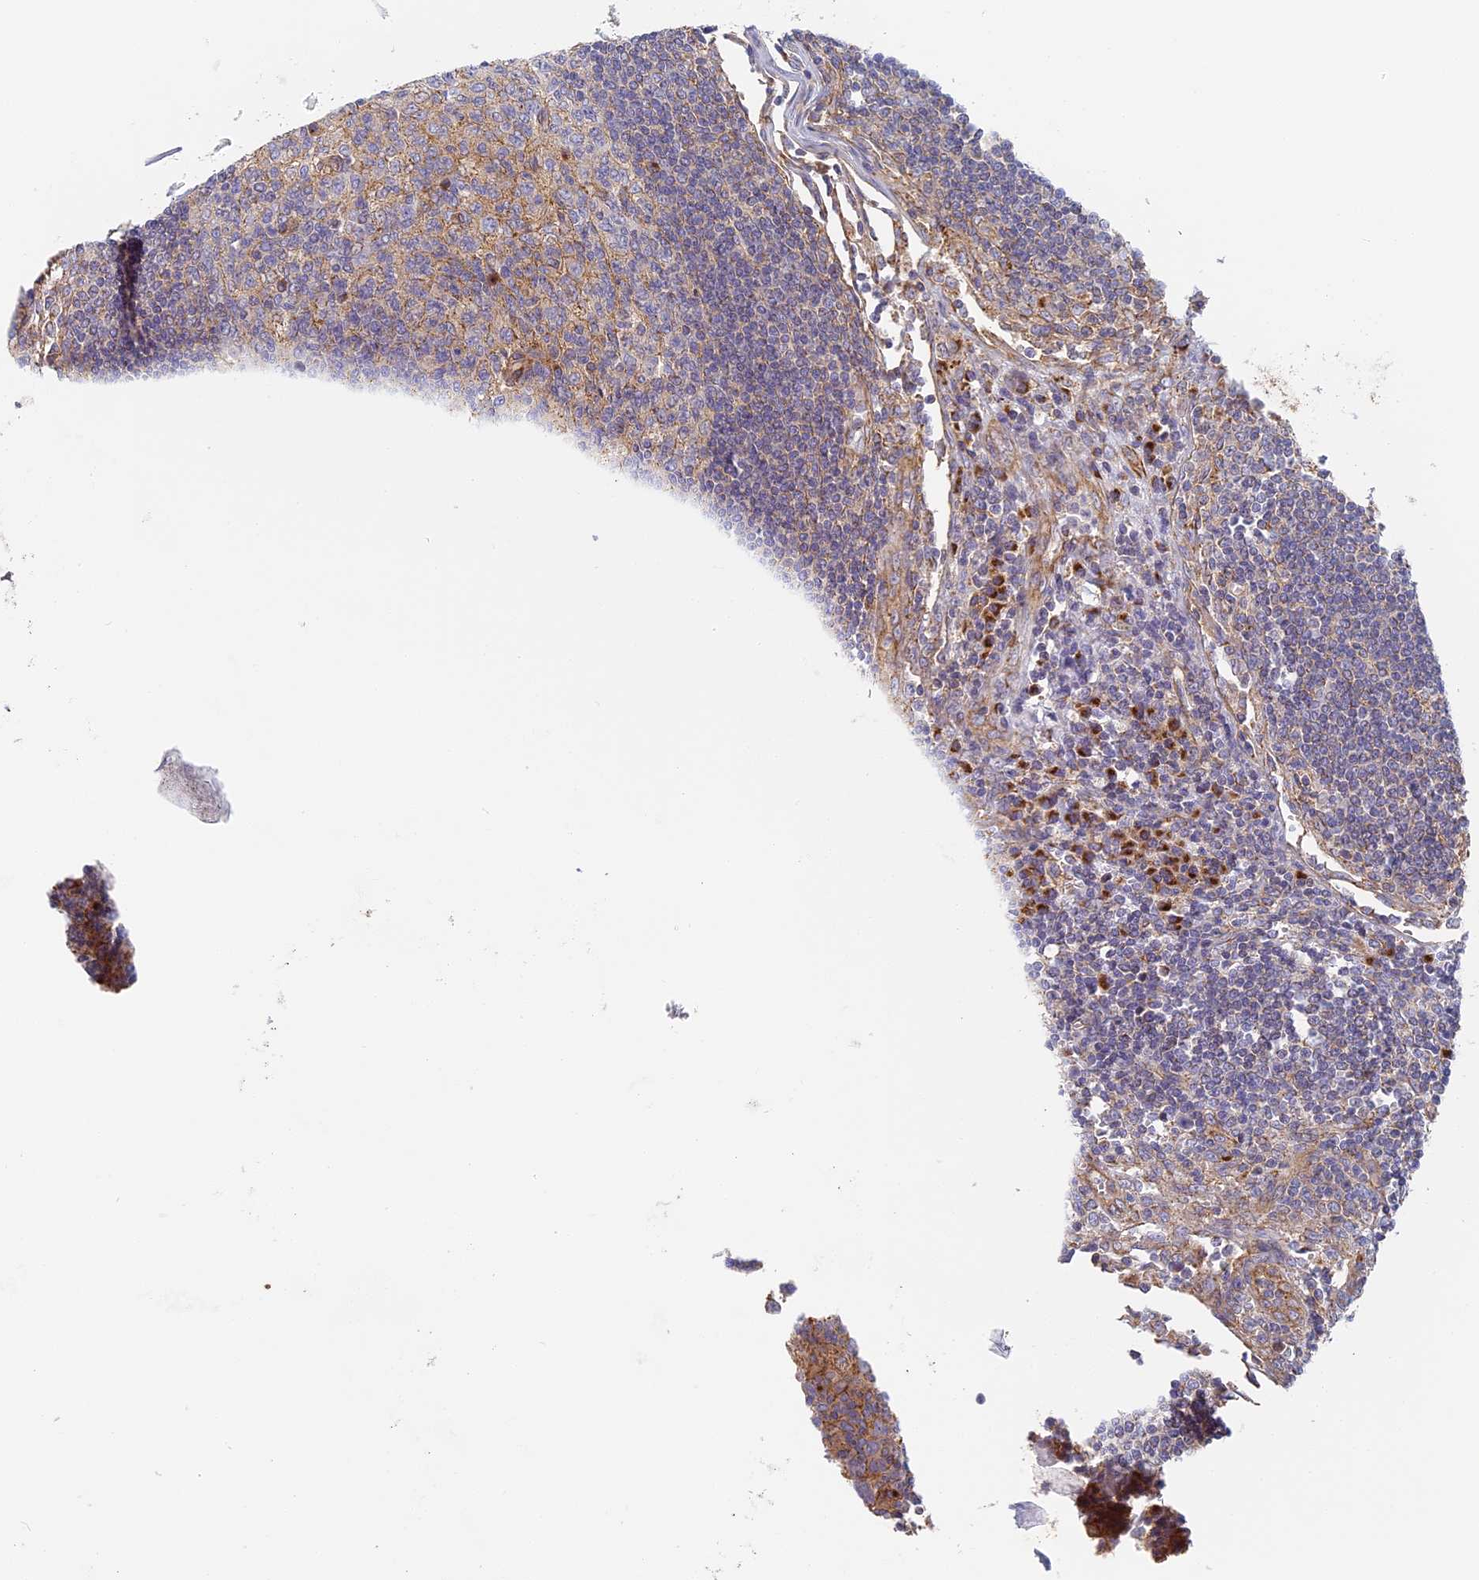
{"staining": {"intensity": "negative", "quantity": "none", "location": "none"}, "tissue": "lymph node", "cell_type": "Germinal center cells", "image_type": "normal", "snomed": [{"axis": "morphology", "description": "Normal tissue, NOS"}, {"axis": "topography", "description": "Lymph node"}], "caption": "Normal lymph node was stained to show a protein in brown. There is no significant expression in germinal center cells. The staining was performed using DAB to visualize the protein expression in brown, while the nuclei were stained in blue with hematoxylin (Magnification: 20x).", "gene": "DDA1", "patient": {"sex": "female", "age": 73}}